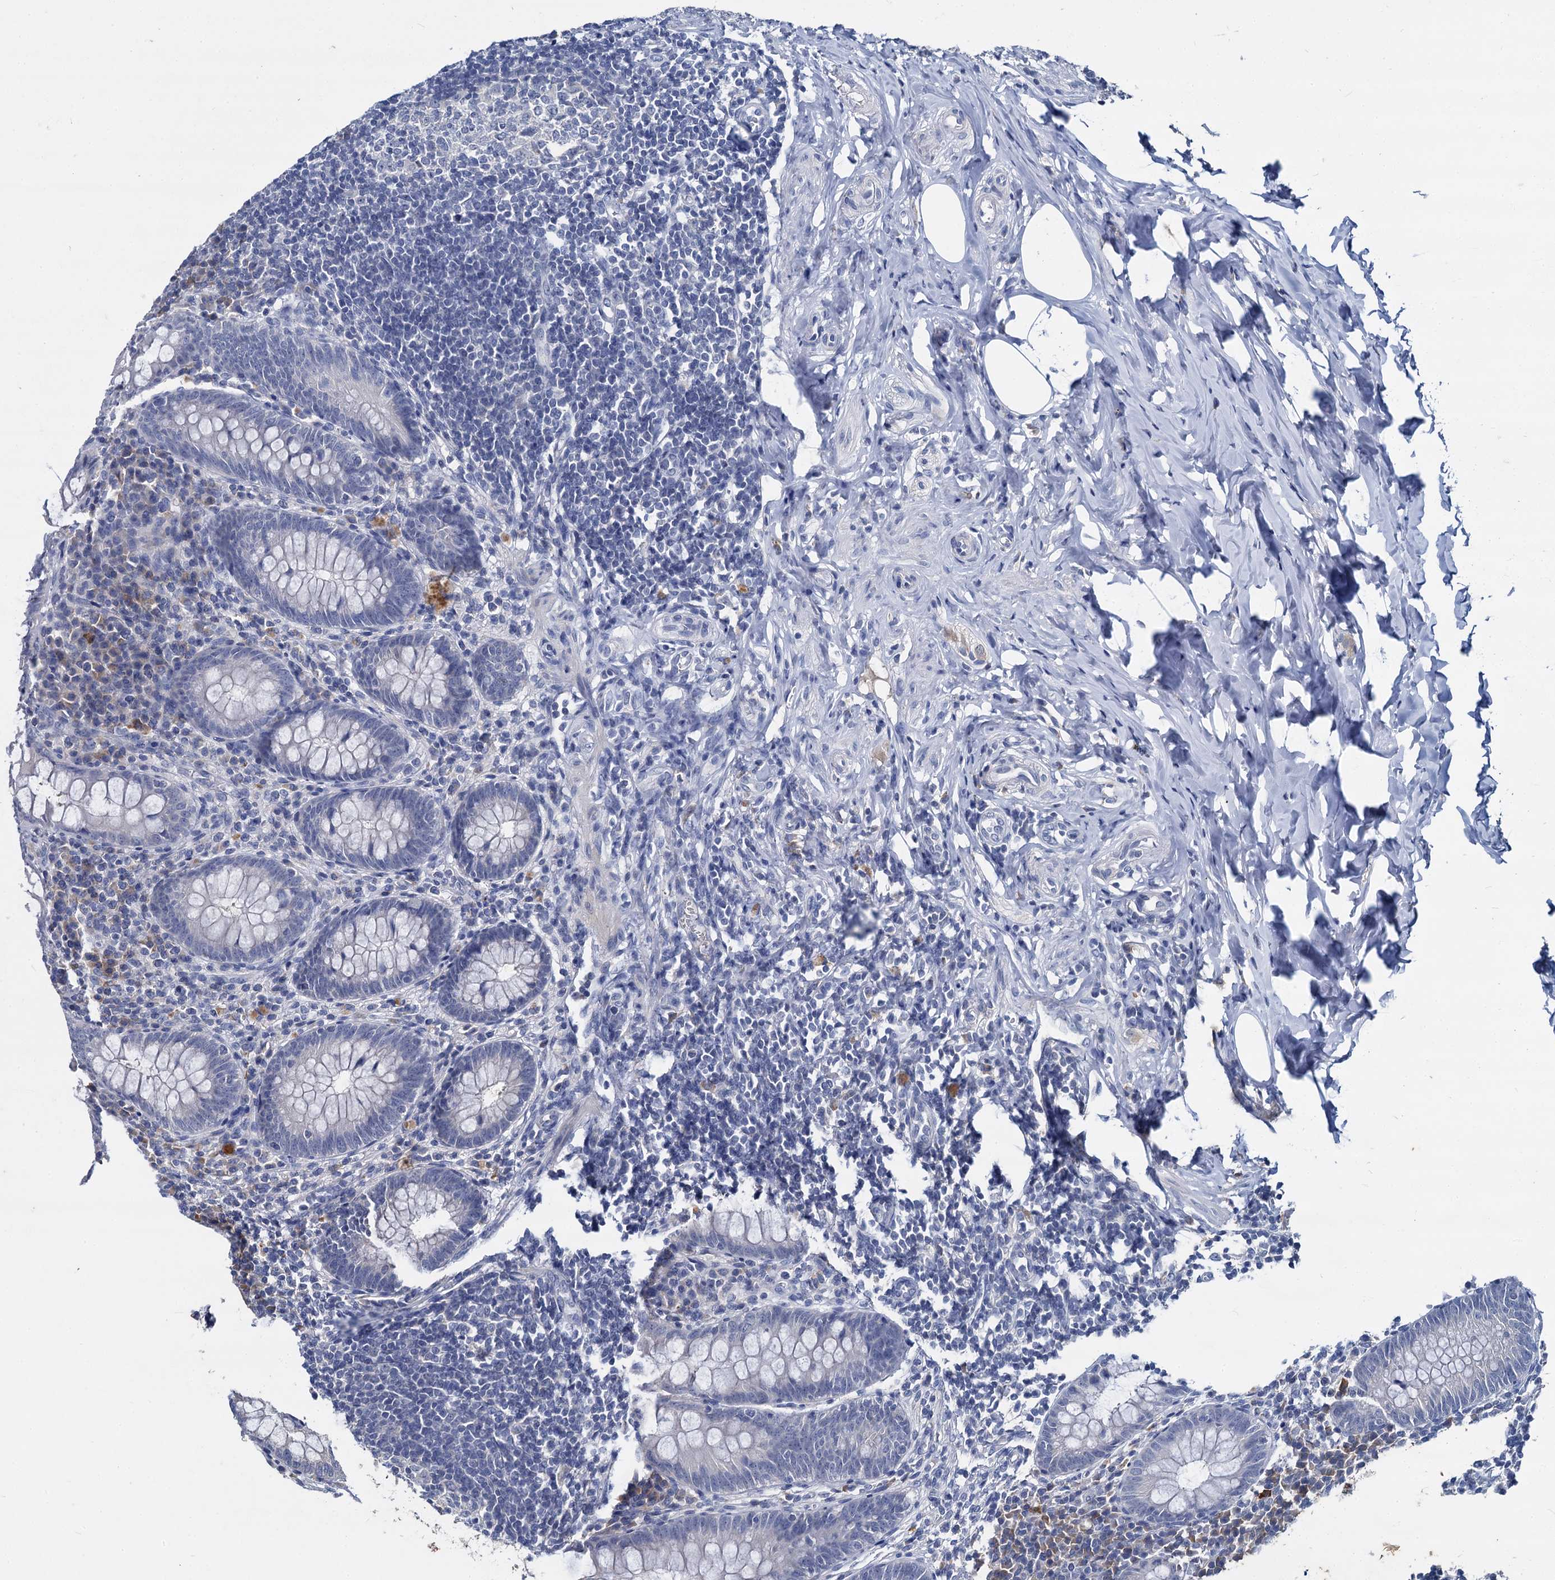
{"staining": {"intensity": "negative", "quantity": "none", "location": "none"}, "tissue": "appendix", "cell_type": "Glandular cells", "image_type": "normal", "snomed": [{"axis": "morphology", "description": "Normal tissue, NOS"}, {"axis": "topography", "description": "Appendix"}], "caption": "The photomicrograph exhibits no significant expression in glandular cells of appendix.", "gene": "CCDC184", "patient": {"sex": "female", "age": 33}}